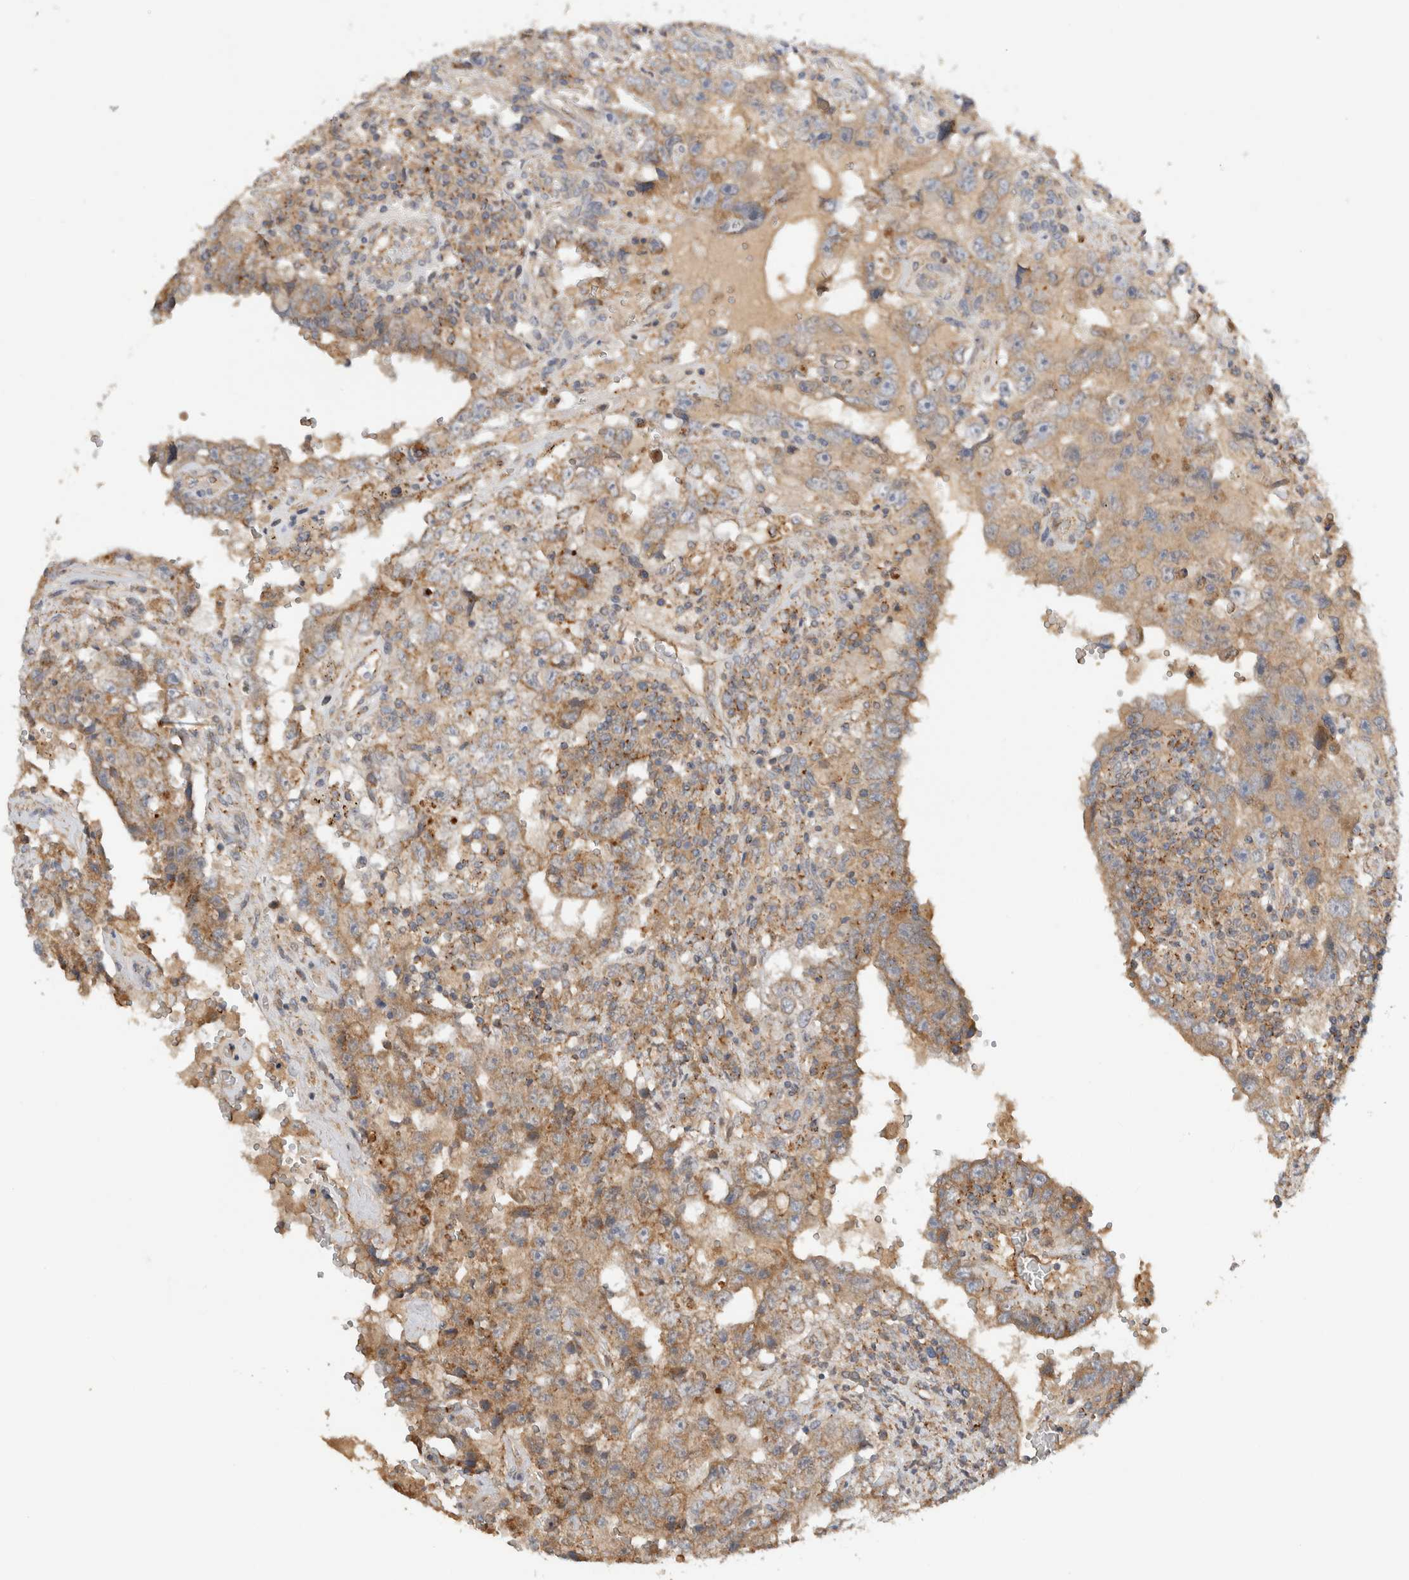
{"staining": {"intensity": "moderate", "quantity": ">75%", "location": "cytoplasmic/membranous"}, "tissue": "testis cancer", "cell_type": "Tumor cells", "image_type": "cancer", "snomed": [{"axis": "morphology", "description": "Carcinoma, Embryonal, NOS"}, {"axis": "topography", "description": "Testis"}], "caption": "Immunohistochemistry (IHC) staining of testis embryonal carcinoma, which shows medium levels of moderate cytoplasmic/membranous positivity in about >75% of tumor cells indicating moderate cytoplasmic/membranous protein expression. The staining was performed using DAB (3,3'-diaminobenzidine) (brown) for protein detection and nuclei were counterstained in hematoxylin (blue).", "gene": "ARMC9", "patient": {"sex": "male", "age": 26}}